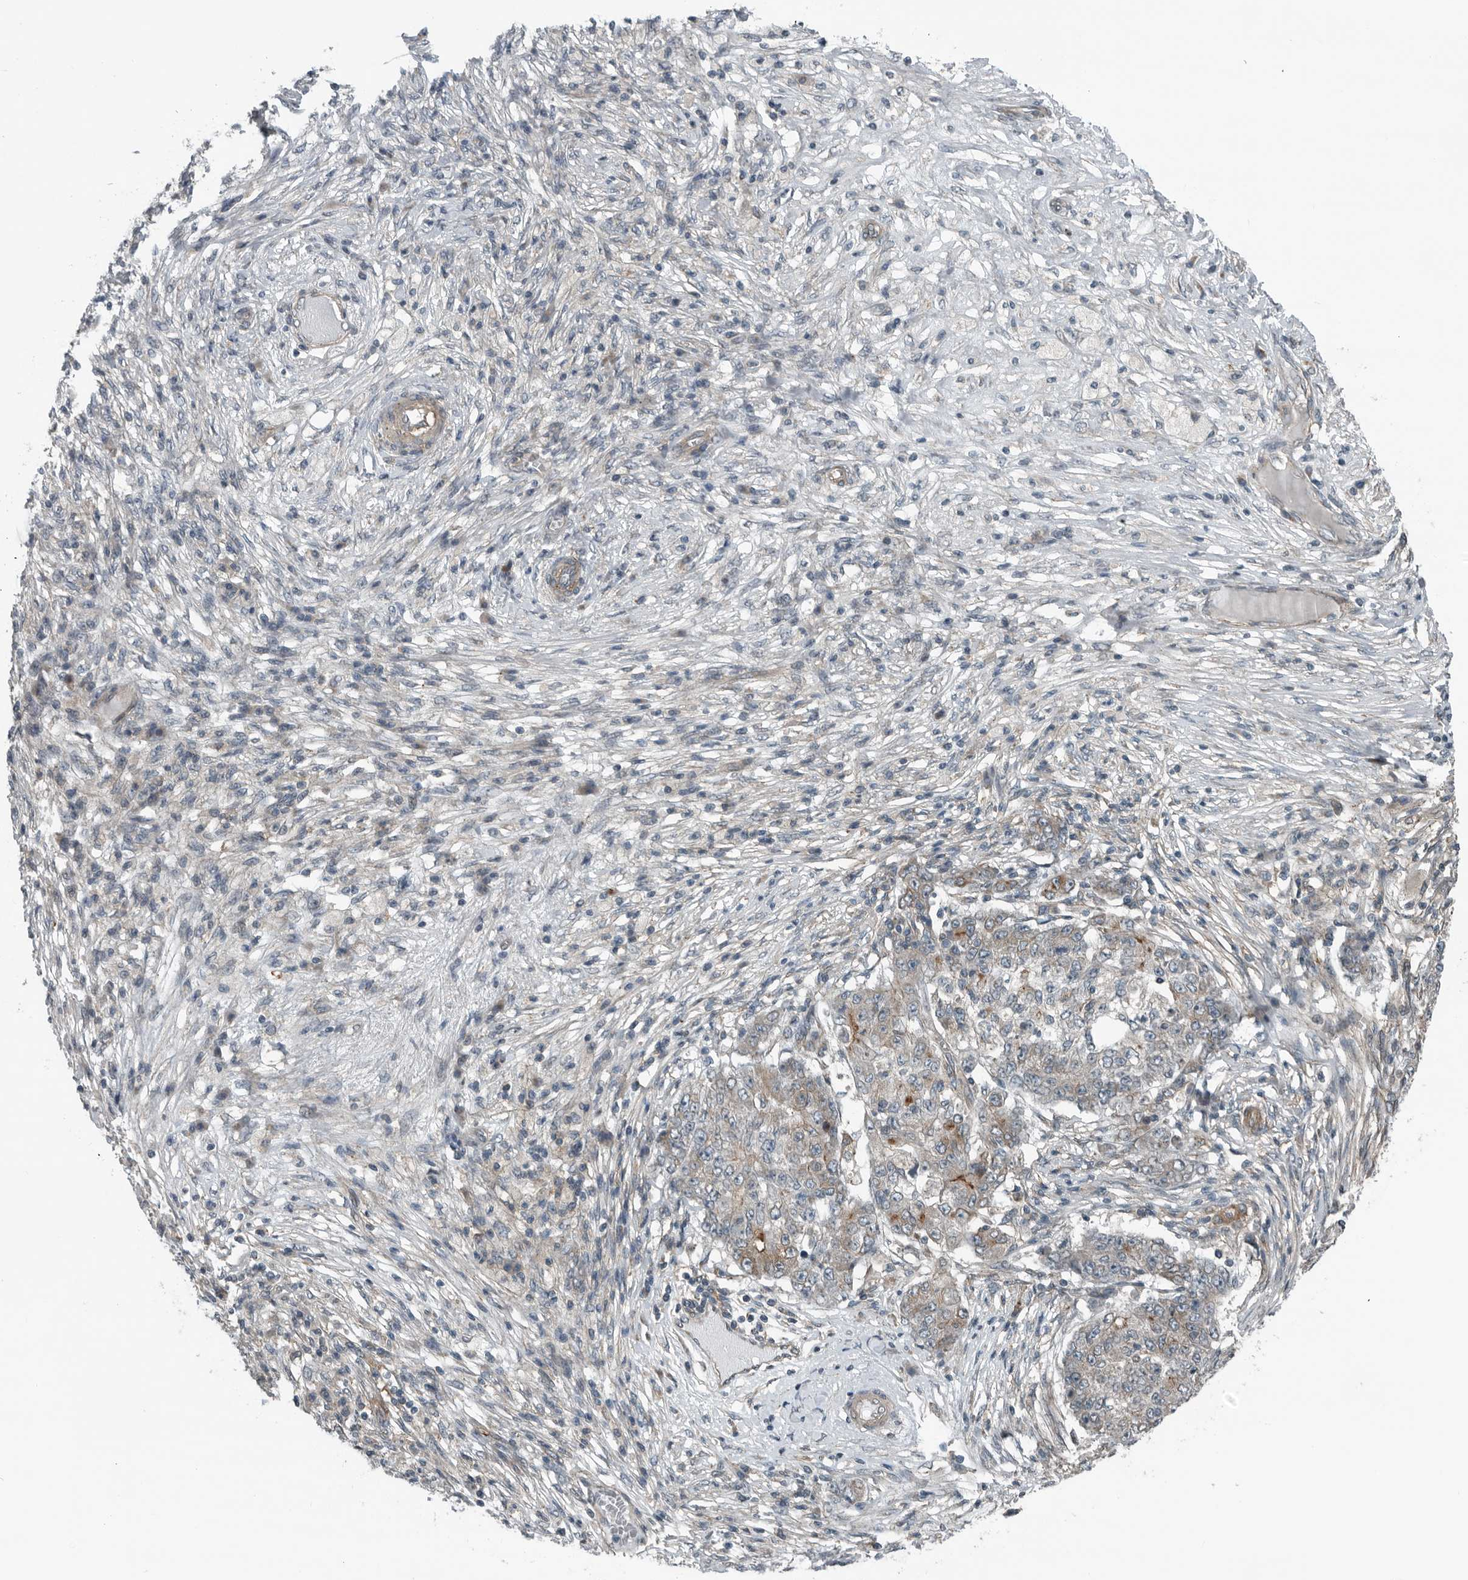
{"staining": {"intensity": "moderate", "quantity": "<25%", "location": "cytoplasmic/membranous"}, "tissue": "ovarian cancer", "cell_type": "Tumor cells", "image_type": "cancer", "snomed": [{"axis": "morphology", "description": "Carcinoma, endometroid"}, {"axis": "topography", "description": "Ovary"}], "caption": "There is low levels of moderate cytoplasmic/membranous expression in tumor cells of ovarian endometroid carcinoma, as demonstrated by immunohistochemical staining (brown color).", "gene": "AMFR", "patient": {"sex": "female", "age": 42}}